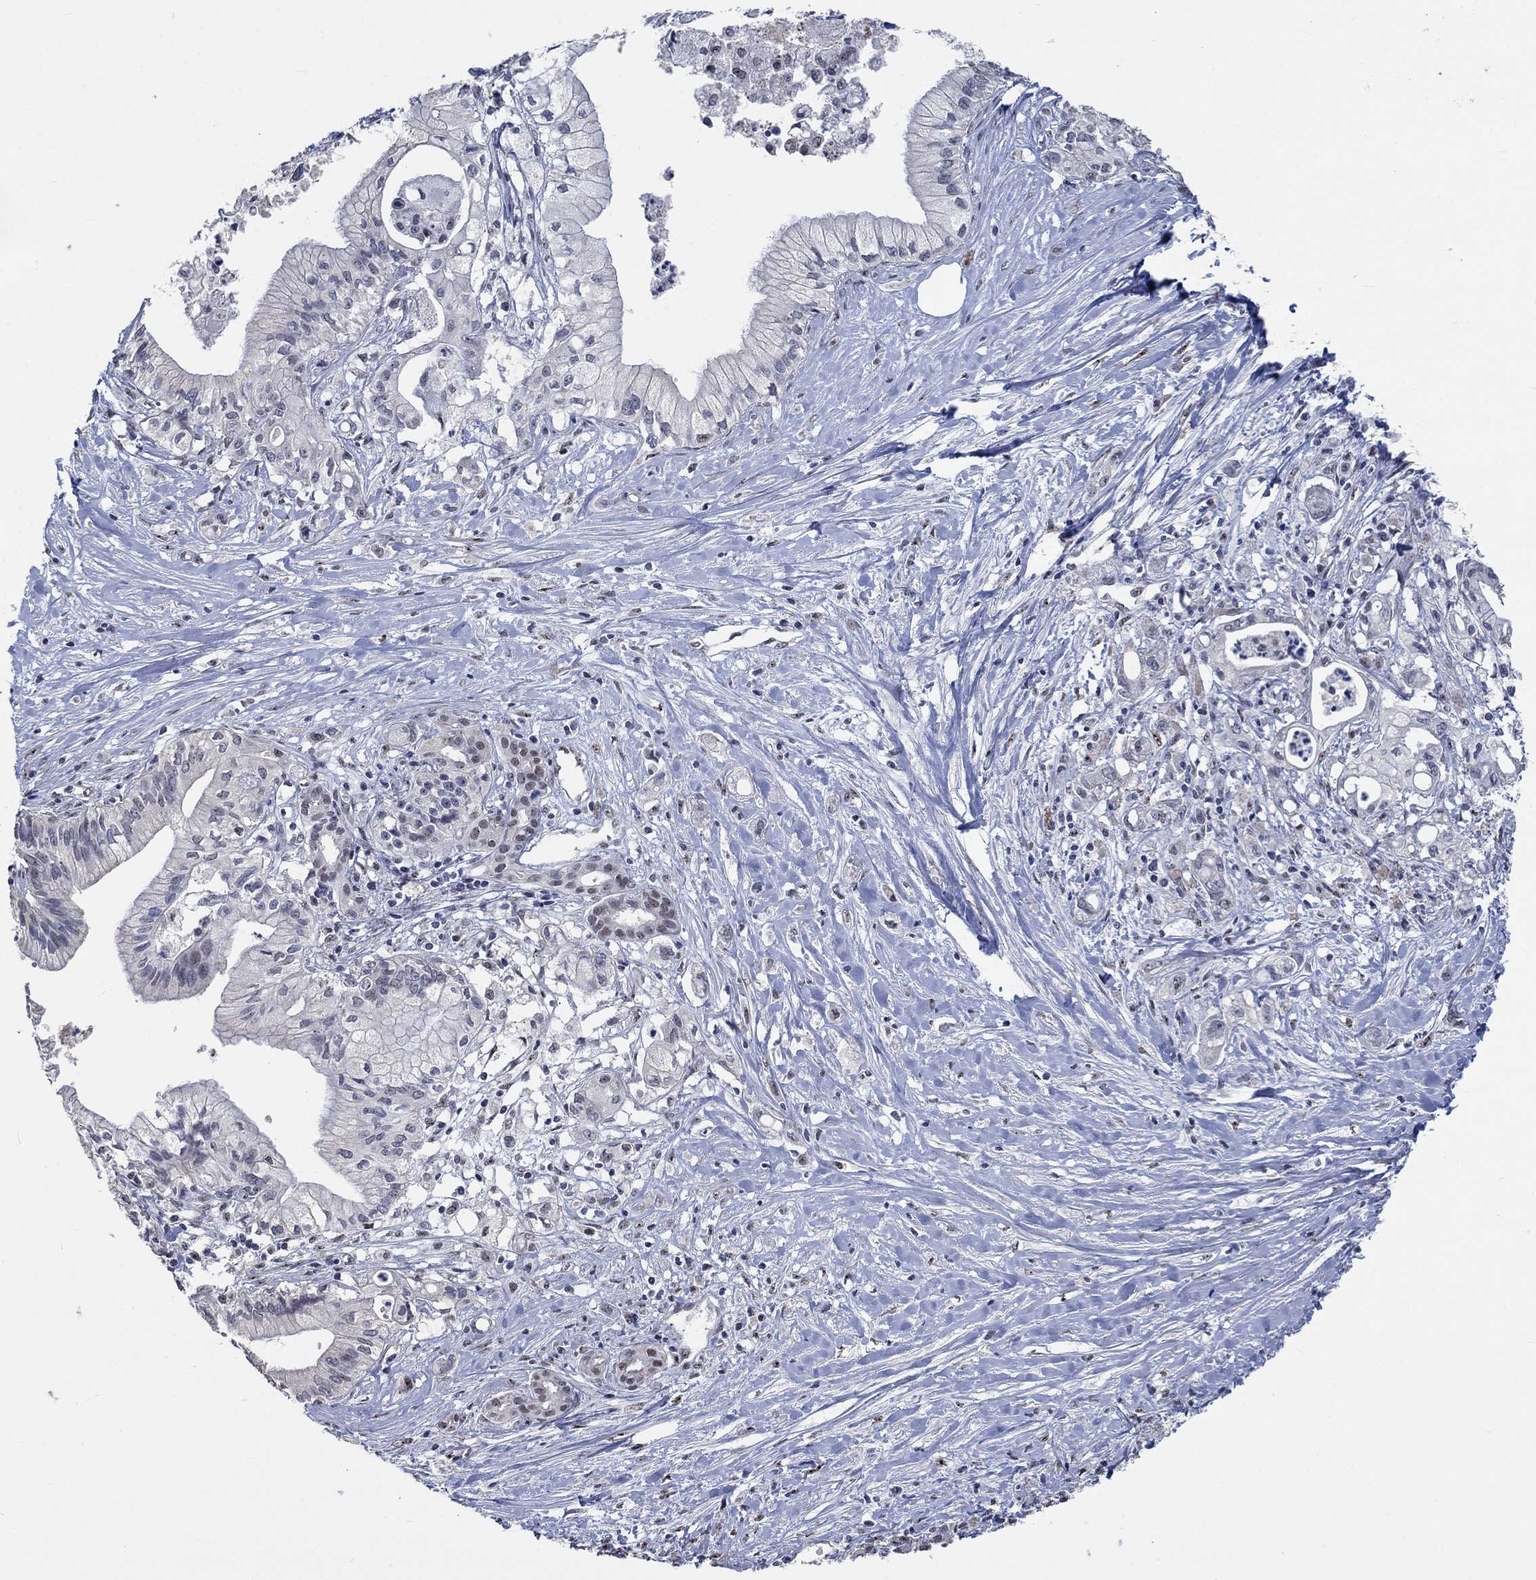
{"staining": {"intensity": "negative", "quantity": "none", "location": "none"}, "tissue": "pancreatic cancer", "cell_type": "Tumor cells", "image_type": "cancer", "snomed": [{"axis": "morphology", "description": "Adenocarcinoma, NOS"}, {"axis": "topography", "description": "Pancreas"}], "caption": "The photomicrograph reveals no significant positivity in tumor cells of pancreatic cancer.", "gene": "HTN1", "patient": {"sex": "male", "age": 71}}